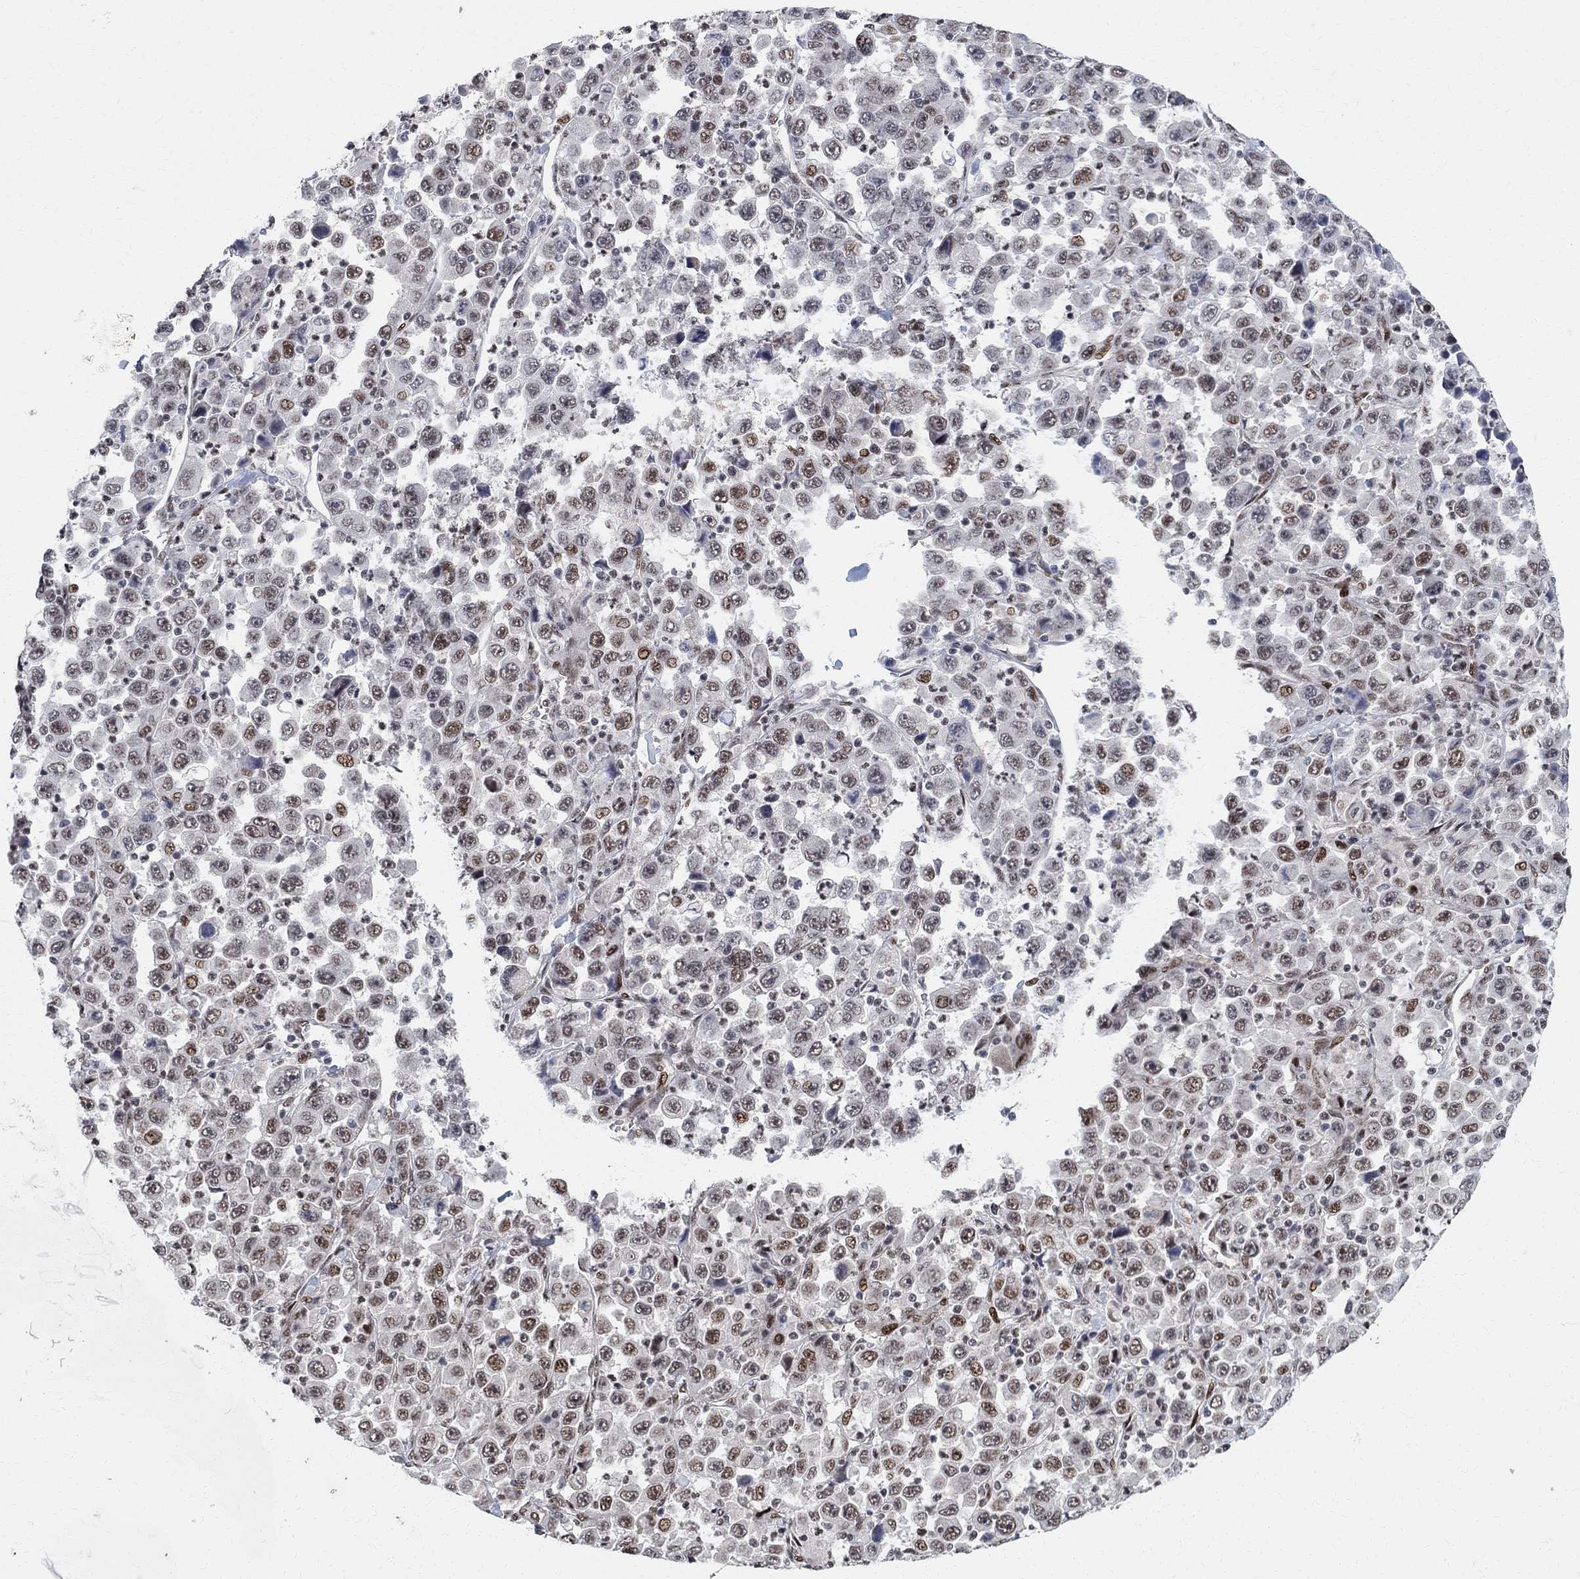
{"staining": {"intensity": "moderate", "quantity": "25%-75%", "location": "nuclear"}, "tissue": "stomach cancer", "cell_type": "Tumor cells", "image_type": "cancer", "snomed": [{"axis": "morphology", "description": "Normal tissue, NOS"}, {"axis": "morphology", "description": "Adenocarcinoma, NOS"}, {"axis": "topography", "description": "Stomach, upper"}, {"axis": "topography", "description": "Stomach"}], "caption": "This is an image of immunohistochemistry staining of stomach cancer (adenocarcinoma), which shows moderate positivity in the nuclear of tumor cells.", "gene": "E4F1", "patient": {"sex": "male", "age": 59}}